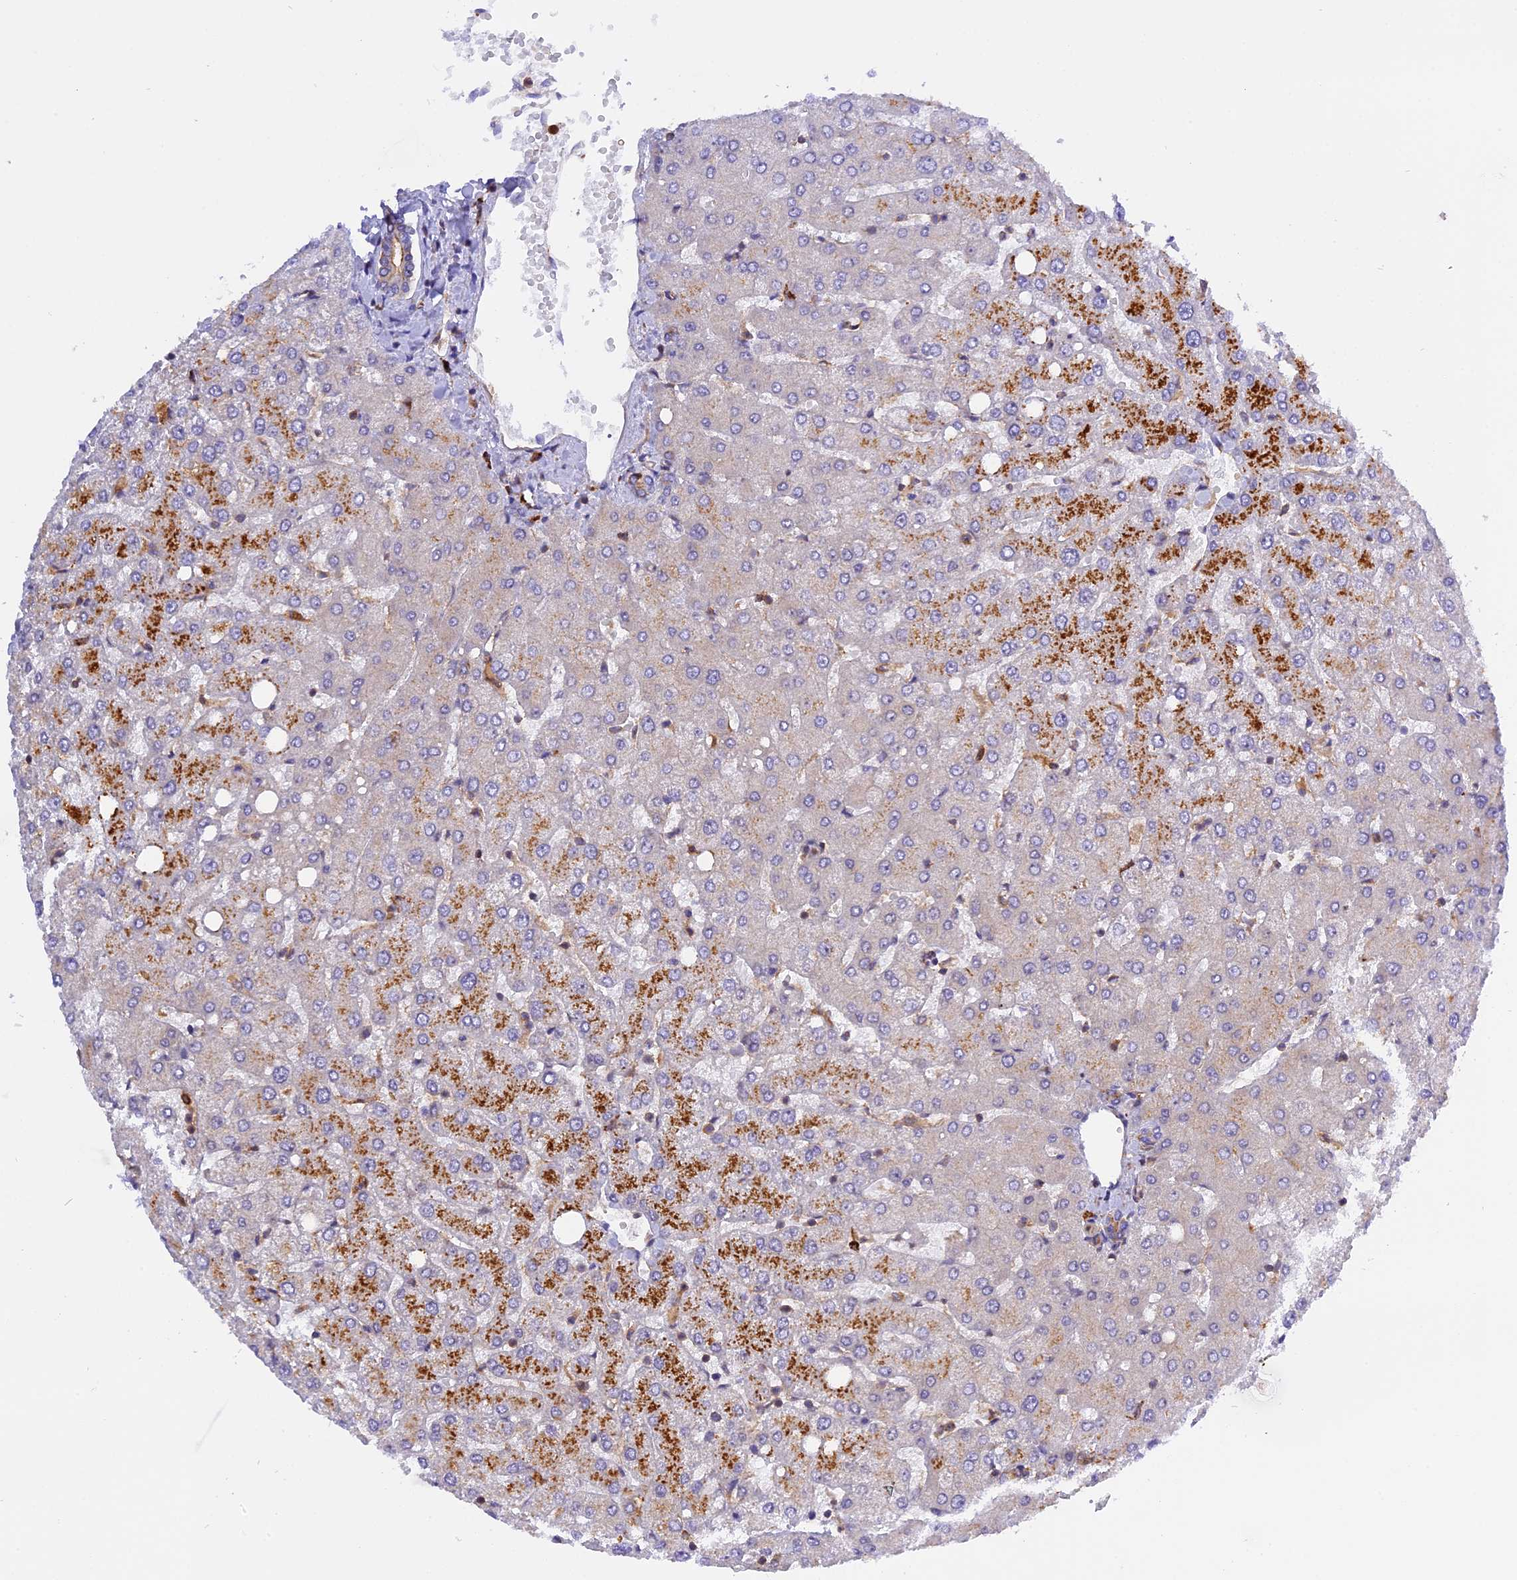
{"staining": {"intensity": "negative", "quantity": "none", "location": "none"}, "tissue": "liver", "cell_type": "Cholangiocytes", "image_type": "normal", "snomed": [{"axis": "morphology", "description": "Normal tissue, NOS"}, {"axis": "topography", "description": "Liver"}], "caption": "IHC of benign human liver demonstrates no expression in cholangiocytes.", "gene": "C5orf22", "patient": {"sex": "female", "age": 54}}